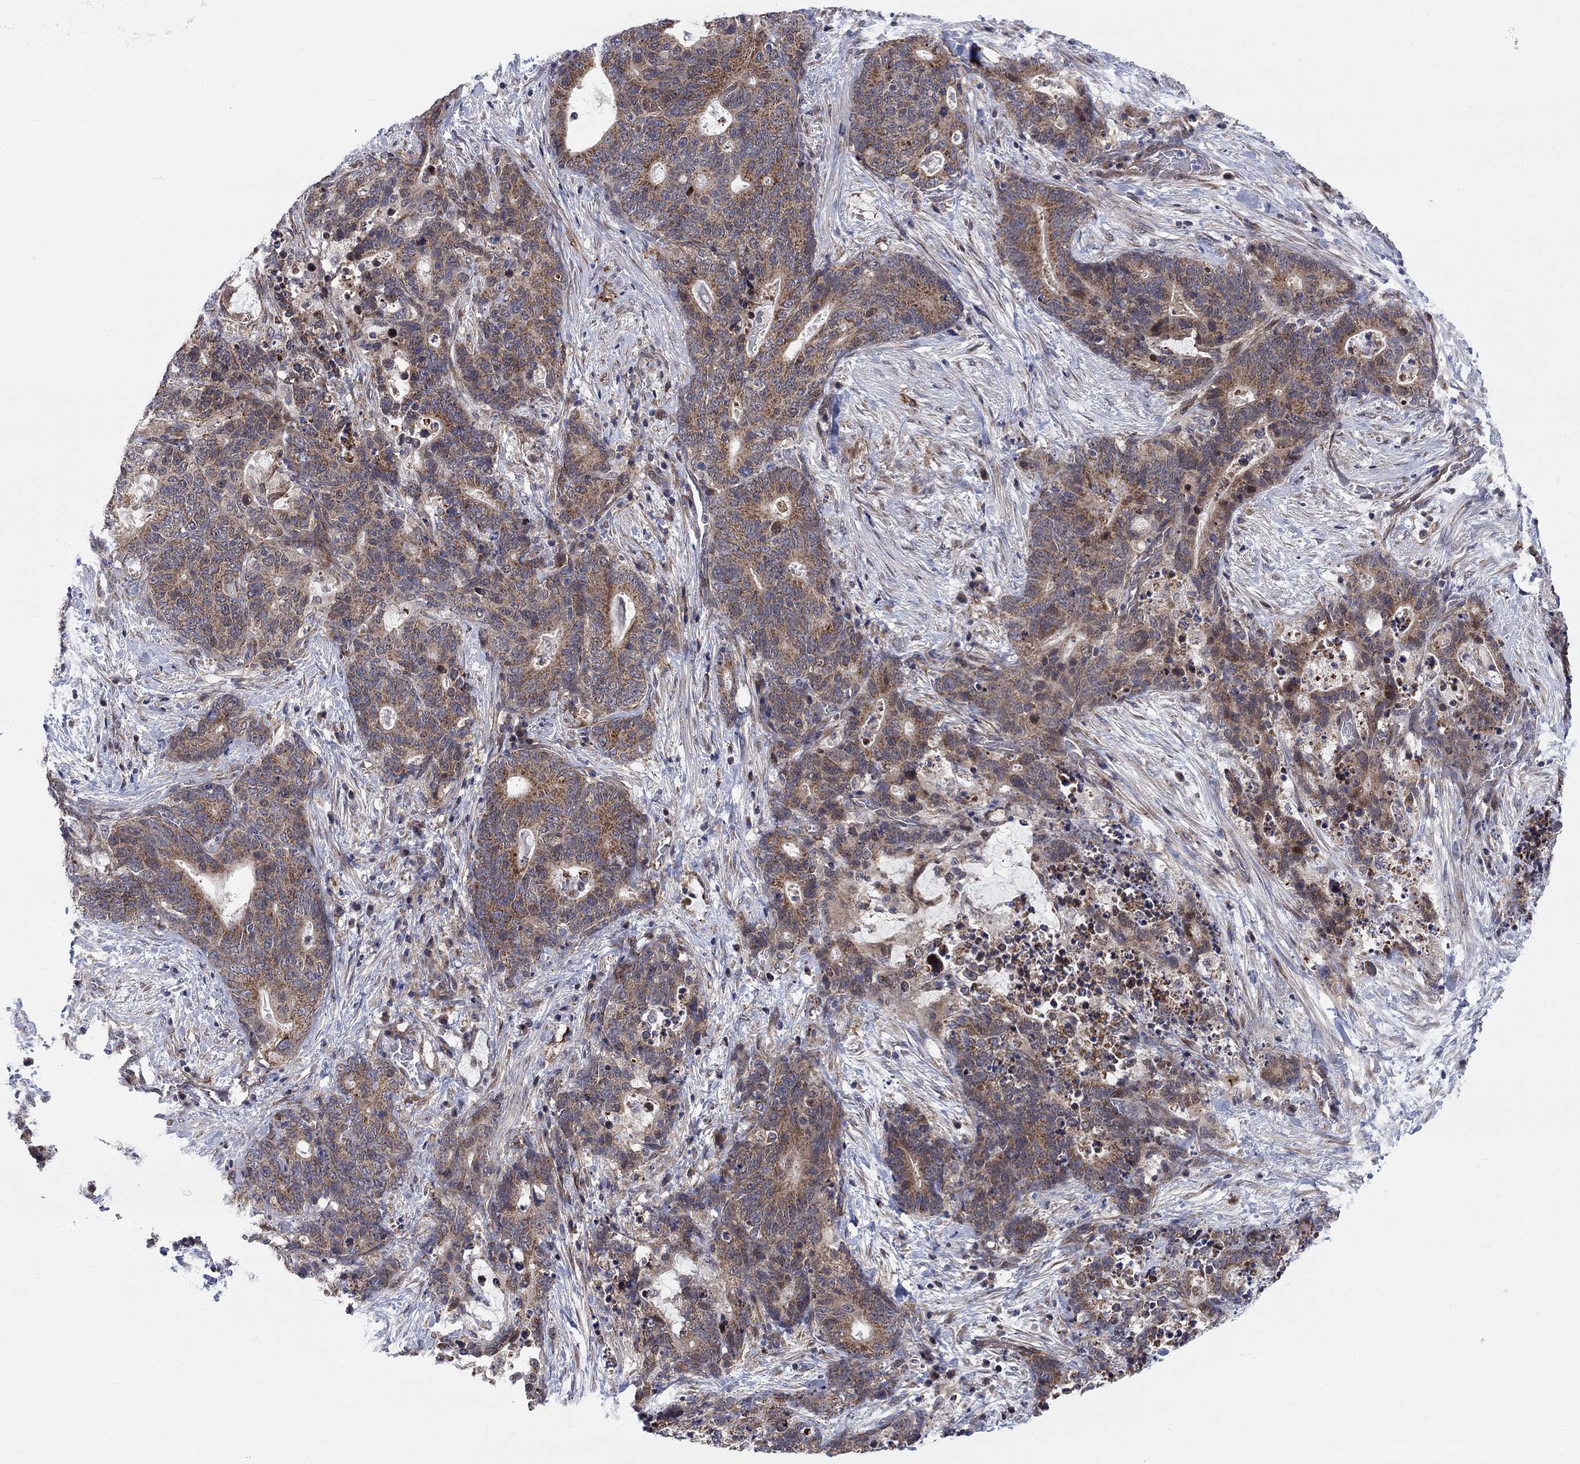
{"staining": {"intensity": "moderate", "quantity": "25%-75%", "location": "cytoplasmic/membranous"}, "tissue": "stomach cancer", "cell_type": "Tumor cells", "image_type": "cancer", "snomed": [{"axis": "morphology", "description": "Normal tissue, NOS"}, {"axis": "morphology", "description": "Adenocarcinoma, NOS"}, {"axis": "topography", "description": "Stomach"}], "caption": "Protein staining by immunohistochemistry demonstrates moderate cytoplasmic/membranous expression in approximately 25%-75% of tumor cells in stomach cancer. (DAB IHC, brown staining for protein, blue staining for nuclei).", "gene": "SLC35F2", "patient": {"sex": "female", "age": 64}}